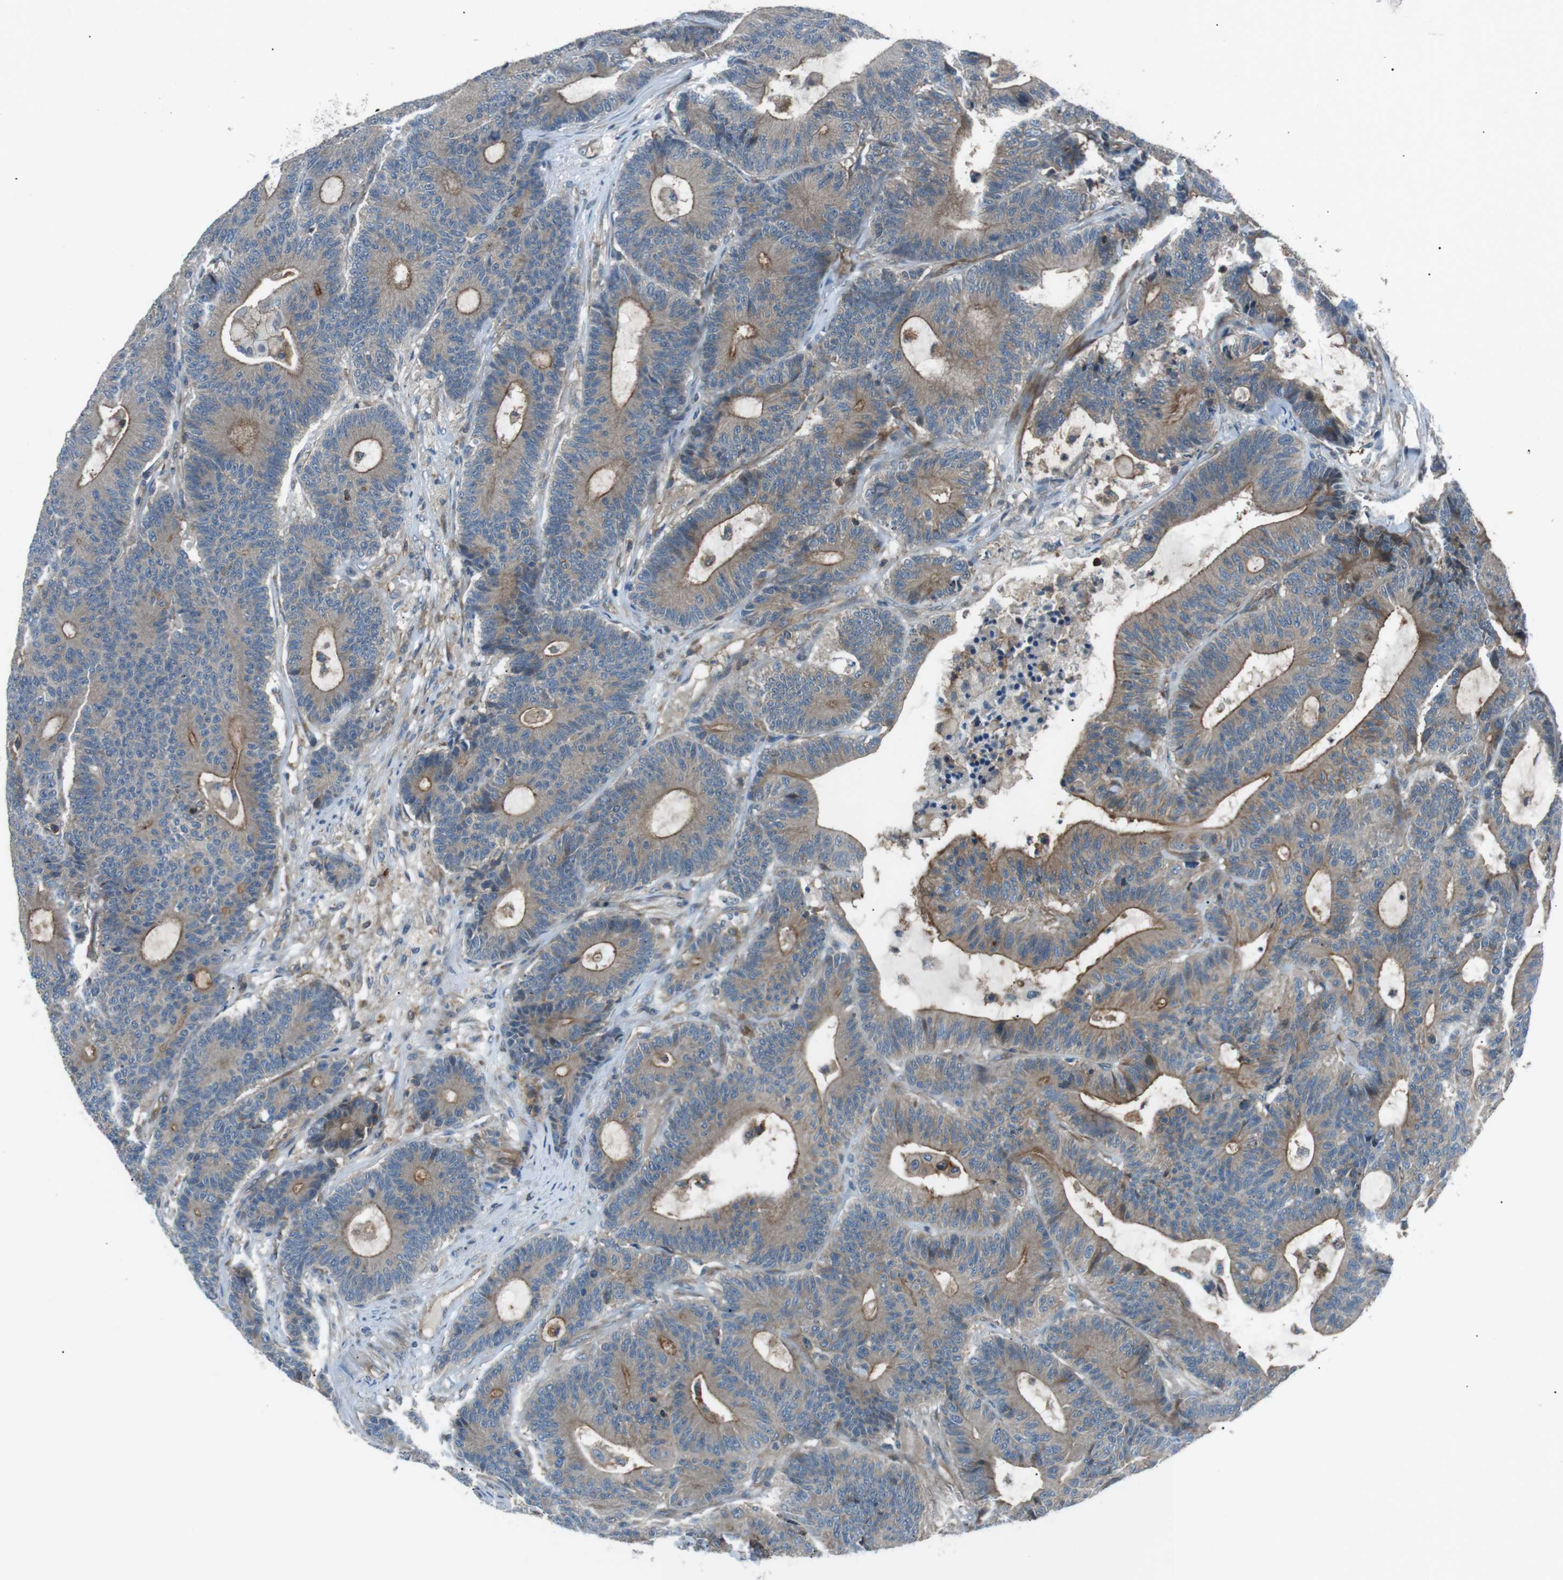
{"staining": {"intensity": "moderate", "quantity": "25%-75%", "location": "cytoplasmic/membranous"}, "tissue": "colorectal cancer", "cell_type": "Tumor cells", "image_type": "cancer", "snomed": [{"axis": "morphology", "description": "Adenocarcinoma, NOS"}, {"axis": "topography", "description": "Colon"}], "caption": "DAB (3,3'-diaminobenzidine) immunohistochemical staining of colorectal adenocarcinoma exhibits moderate cytoplasmic/membranous protein positivity in approximately 25%-75% of tumor cells.", "gene": "GPR161", "patient": {"sex": "female", "age": 84}}